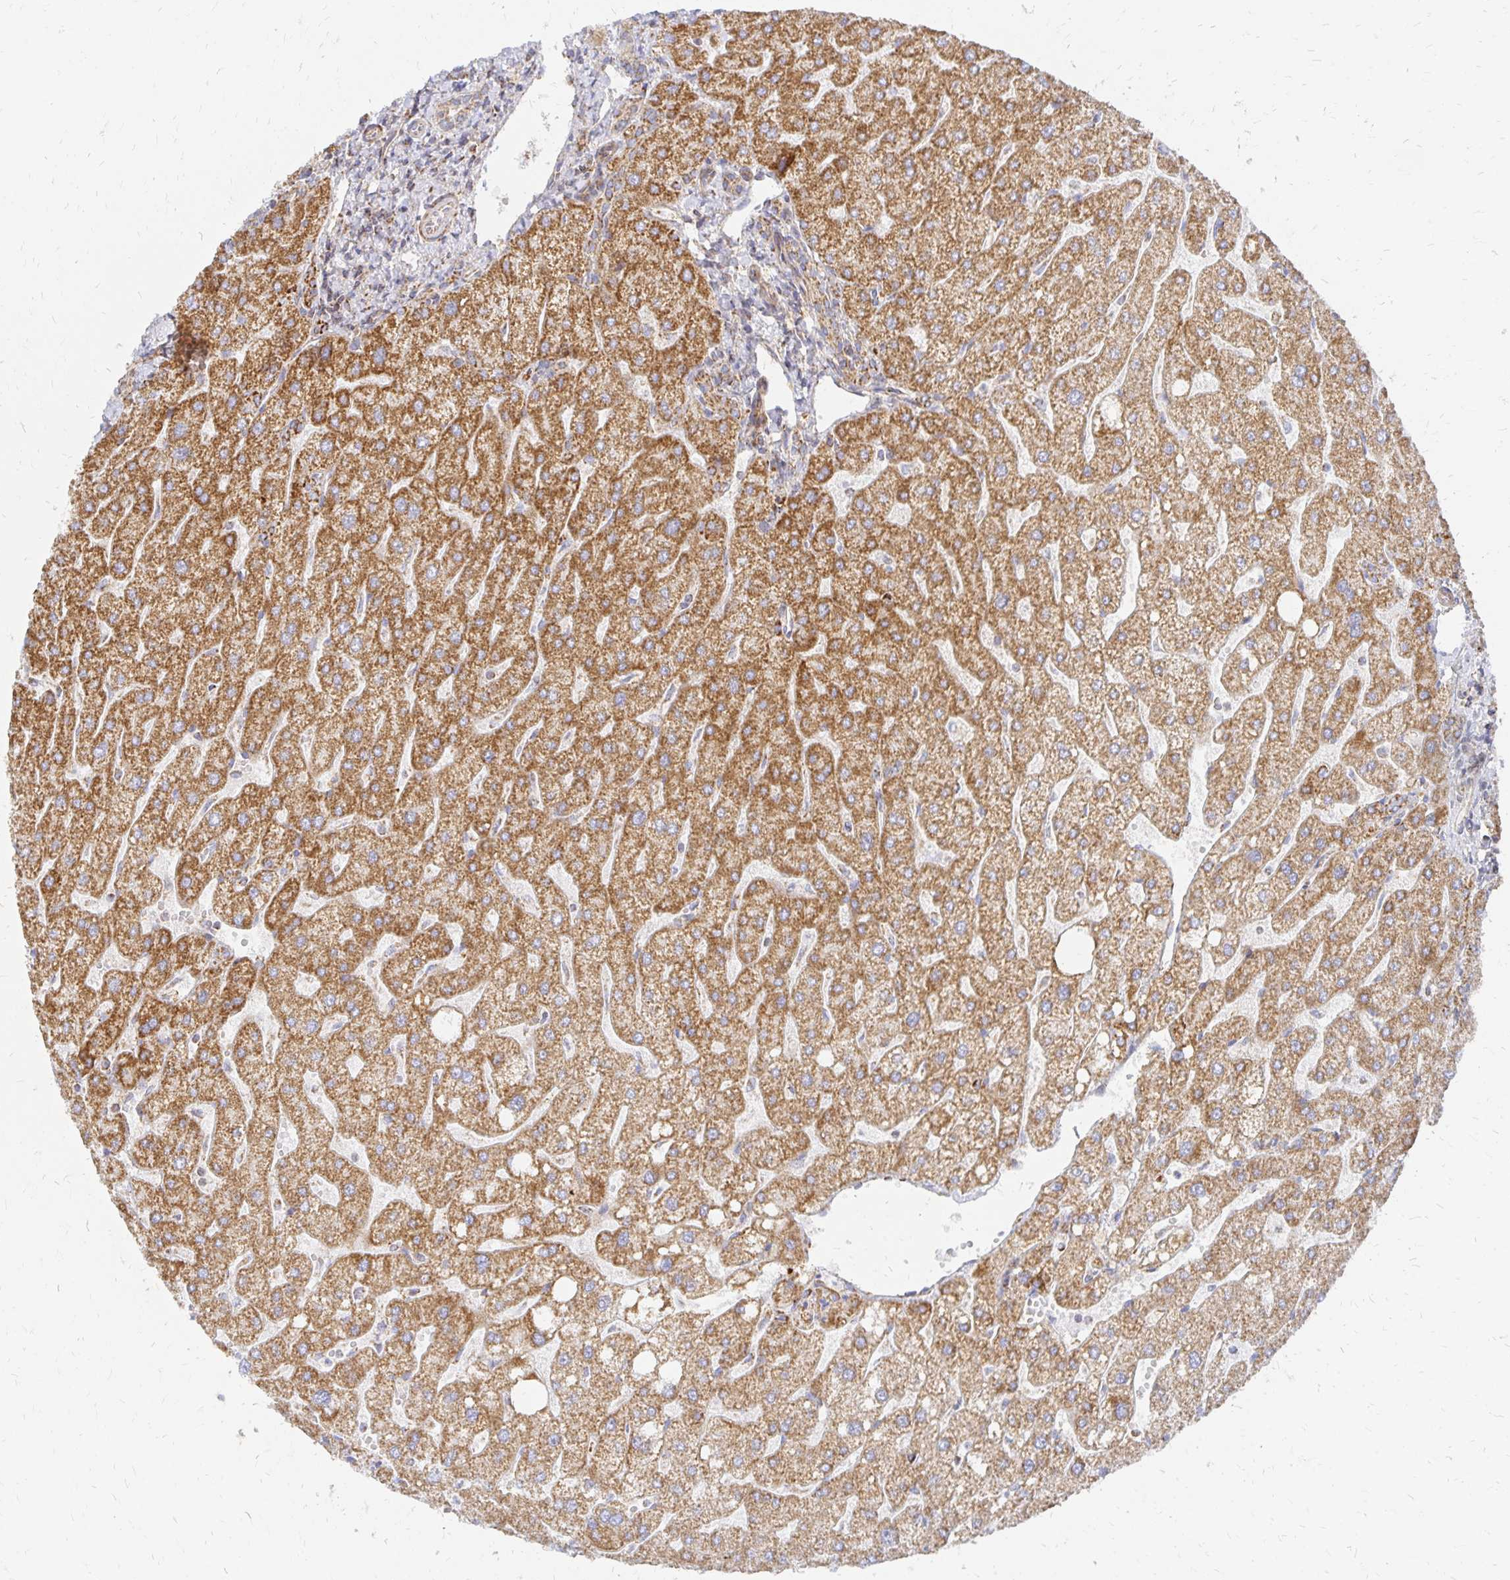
{"staining": {"intensity": "moderate", "quantity": ">75%", "location": "cytoplasmic/membranous"}, "tissue": "liver", "cell_type": "Cholangiocytes", "image_type": "normal", "snomed": [{"axis": "morphology", "description": "Normal tissue, NOS"}, {"axis": "topography", "description": "Liver"}], "caption": "Protein staining displays moderate cytoplasmic/membranous expression in approximately >75% of cholangiocytes in unremarkable liver.", "gene": "STOML2", "patient": {"sex": "male", "age": 67}}